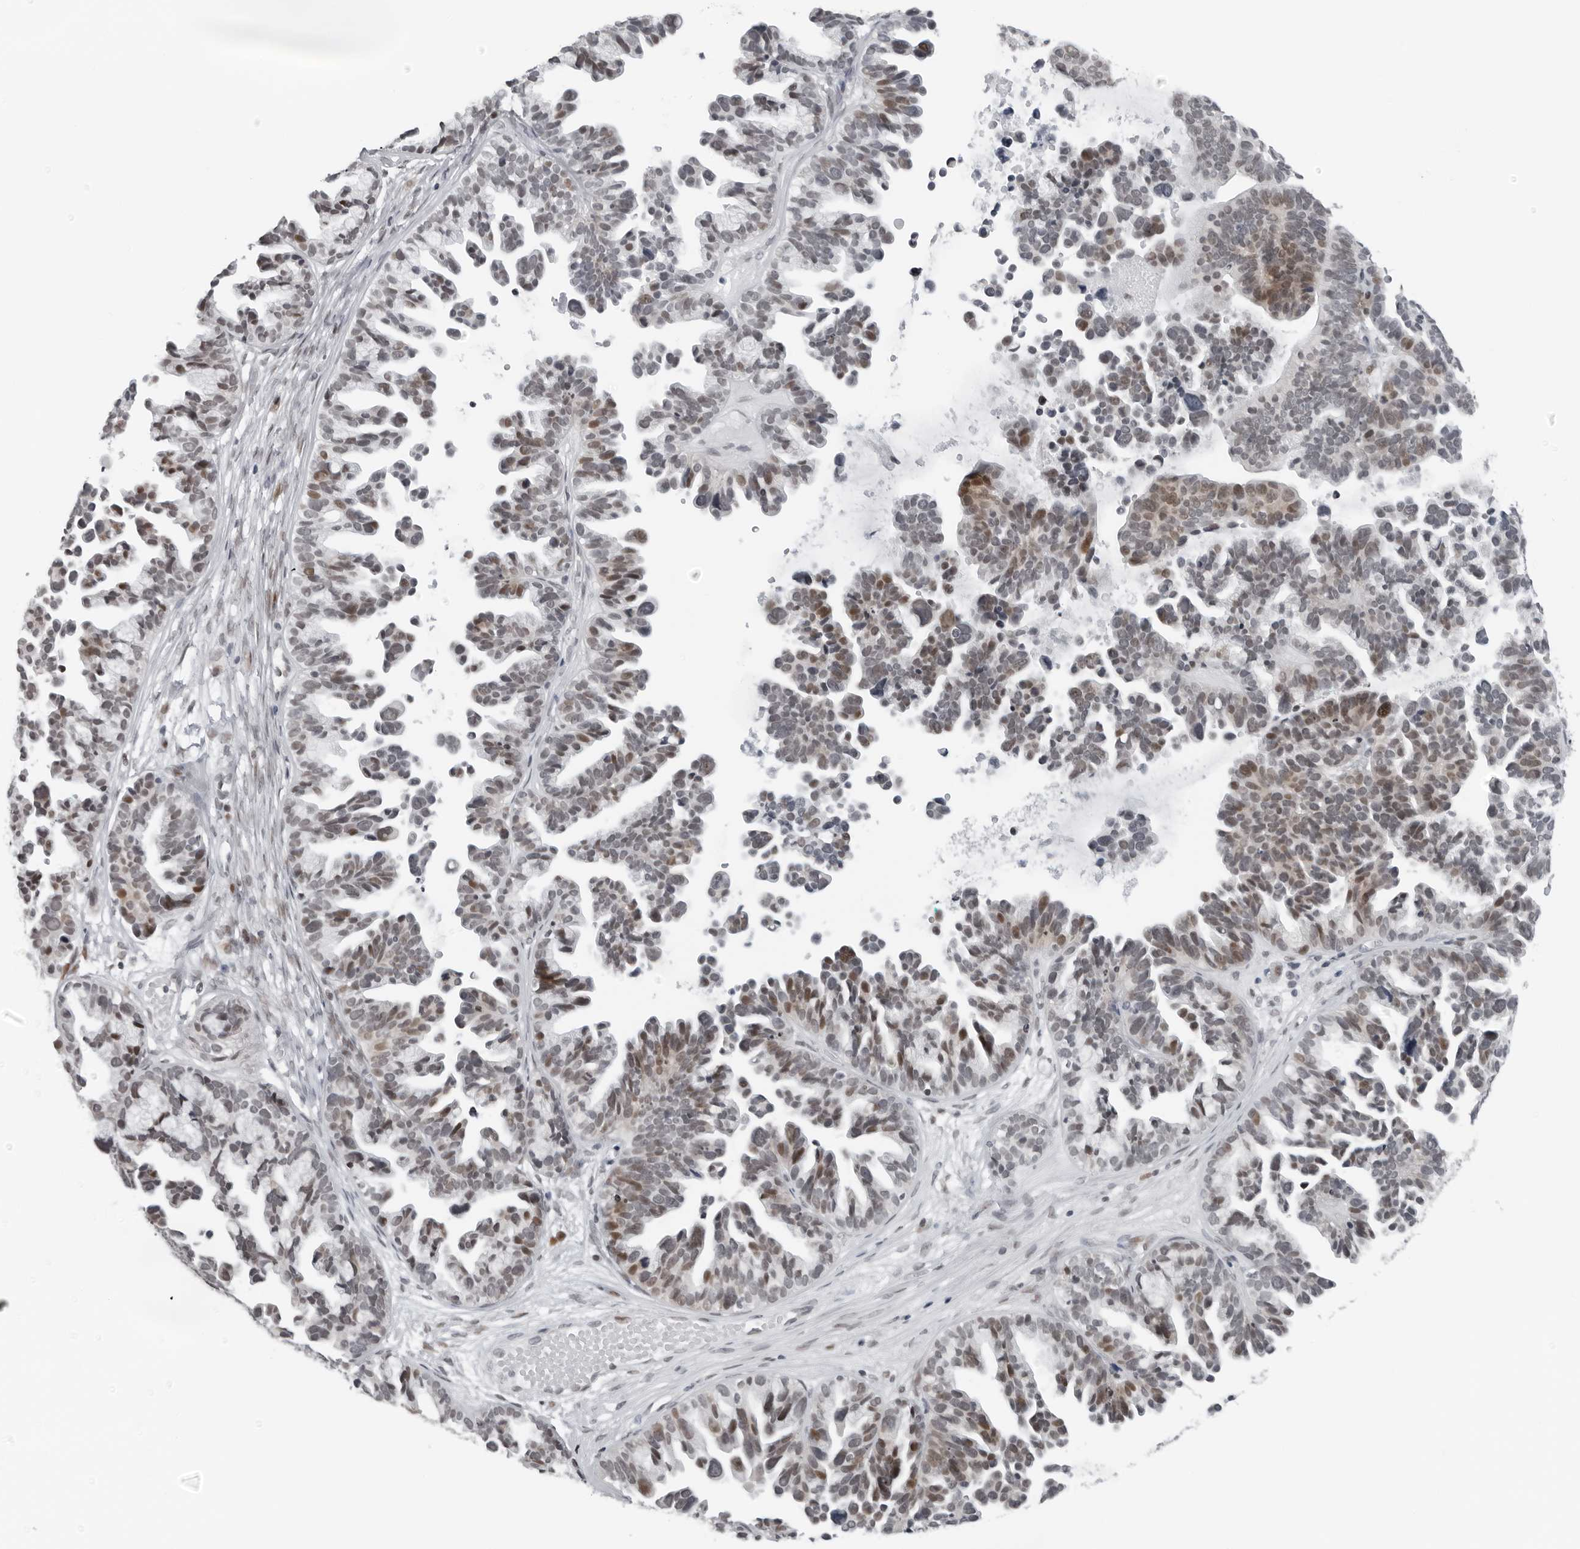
{"staining": {"intensity": "moderate", "quantity": "25%-75%", "location": "nuclear"}, "tissue": "ovarian cancer", "cell_type": "Tumor cells", "image_type": "cancer", "snomed": [{"axis": "morphology", "description": "Cystadenocarcinoma, serous, NOS"}, {"axis": "topography", "description": "Ovary"}], "caption": "Human ovarian serous cystadenocarcinoma stained with a brown dye displays moderate nuclear positive staining in approximately 25%-75% of tumor cells.", "gene": "PPP1R42", "patient": {"sex": "female", "age": 56}}